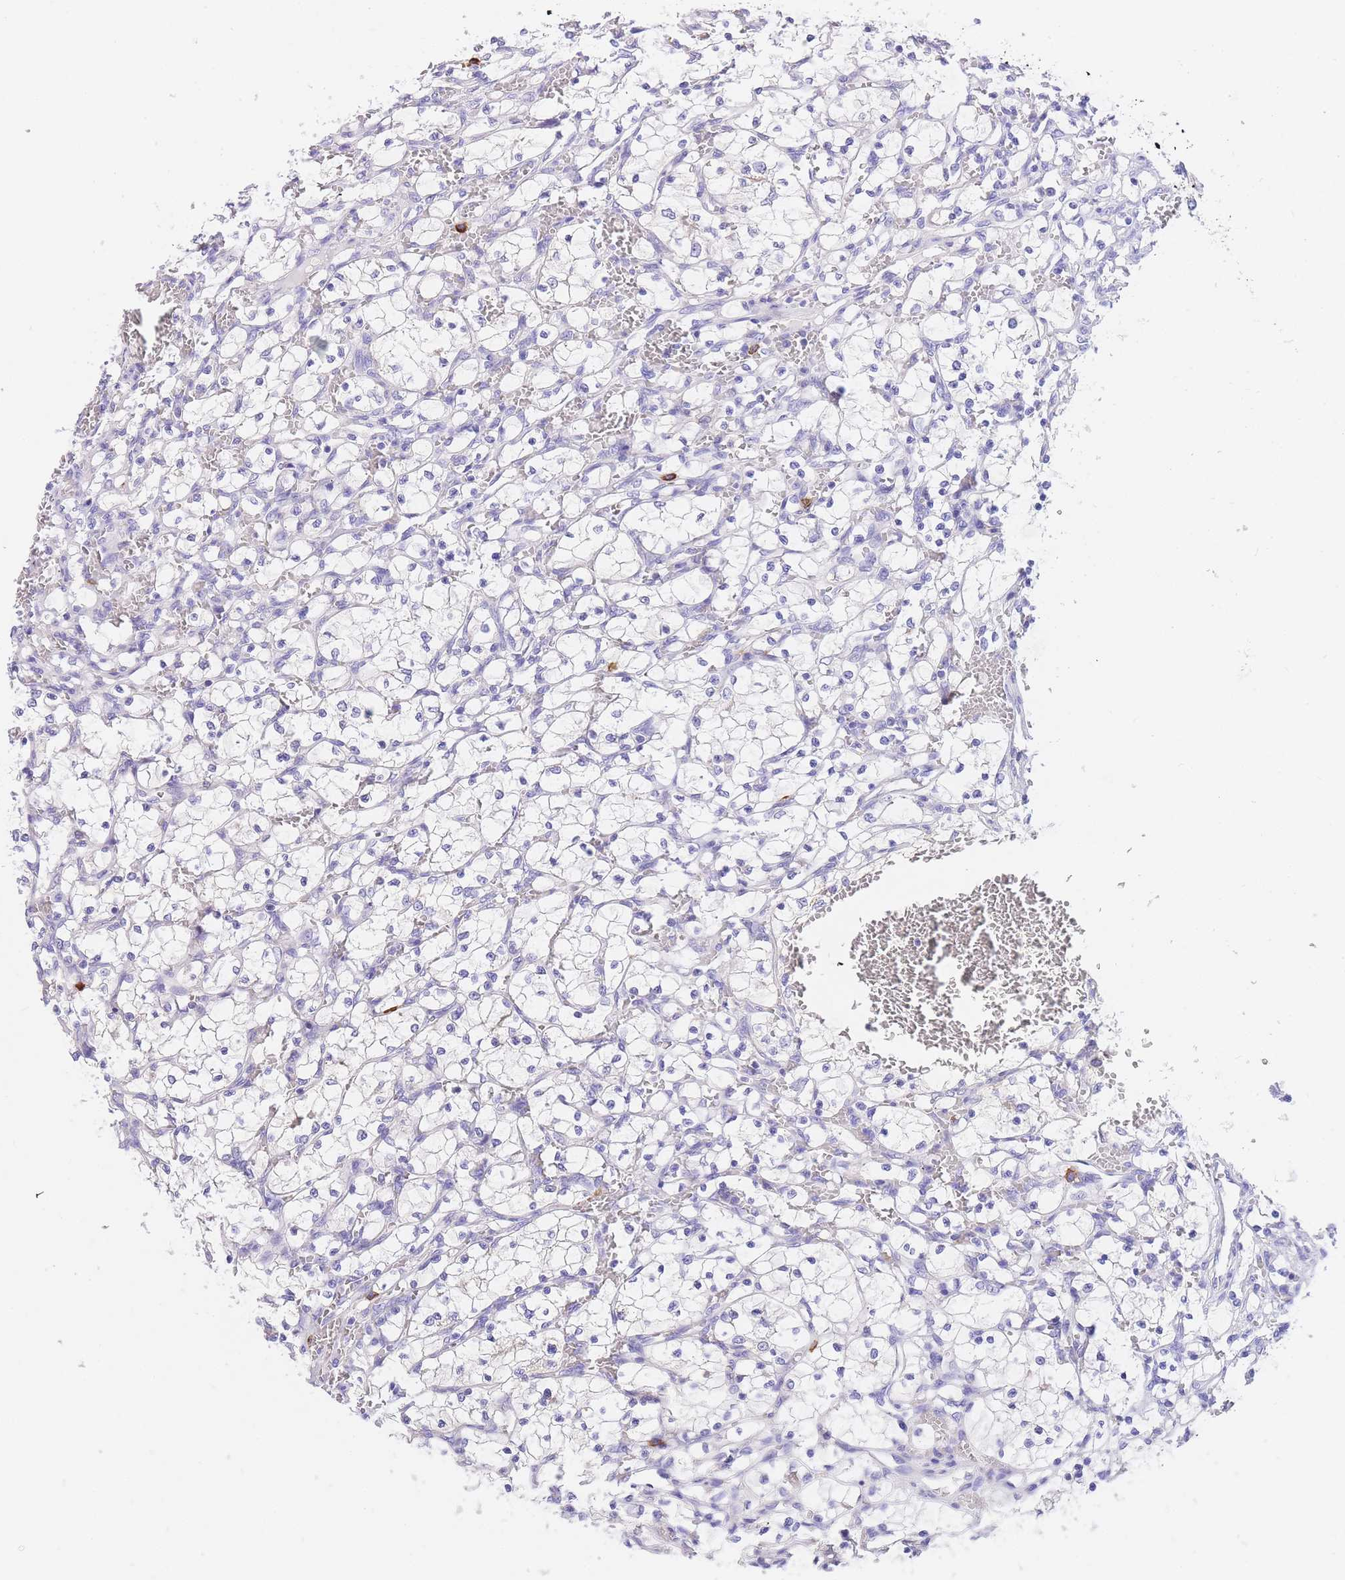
{"staining": {"intensity": "negative", "quantity": "none", "location": "none"}, "tissue": "renal cancer", "cell_type": "Tumor cells", "image_type": "cancer", "snomed": [{"axis": "morphology", "description": "Adenocarcinoma, NOS"}, {"axis": "topography", "description": "Kidney"}], "caption": "This is an immunohistochemistry (IHC) histopathology image of renal adenocarcinoma. There is no positivity in tumor cells.", "gene": "EPN2", "patient": {"sex": "female", "age": 69}}